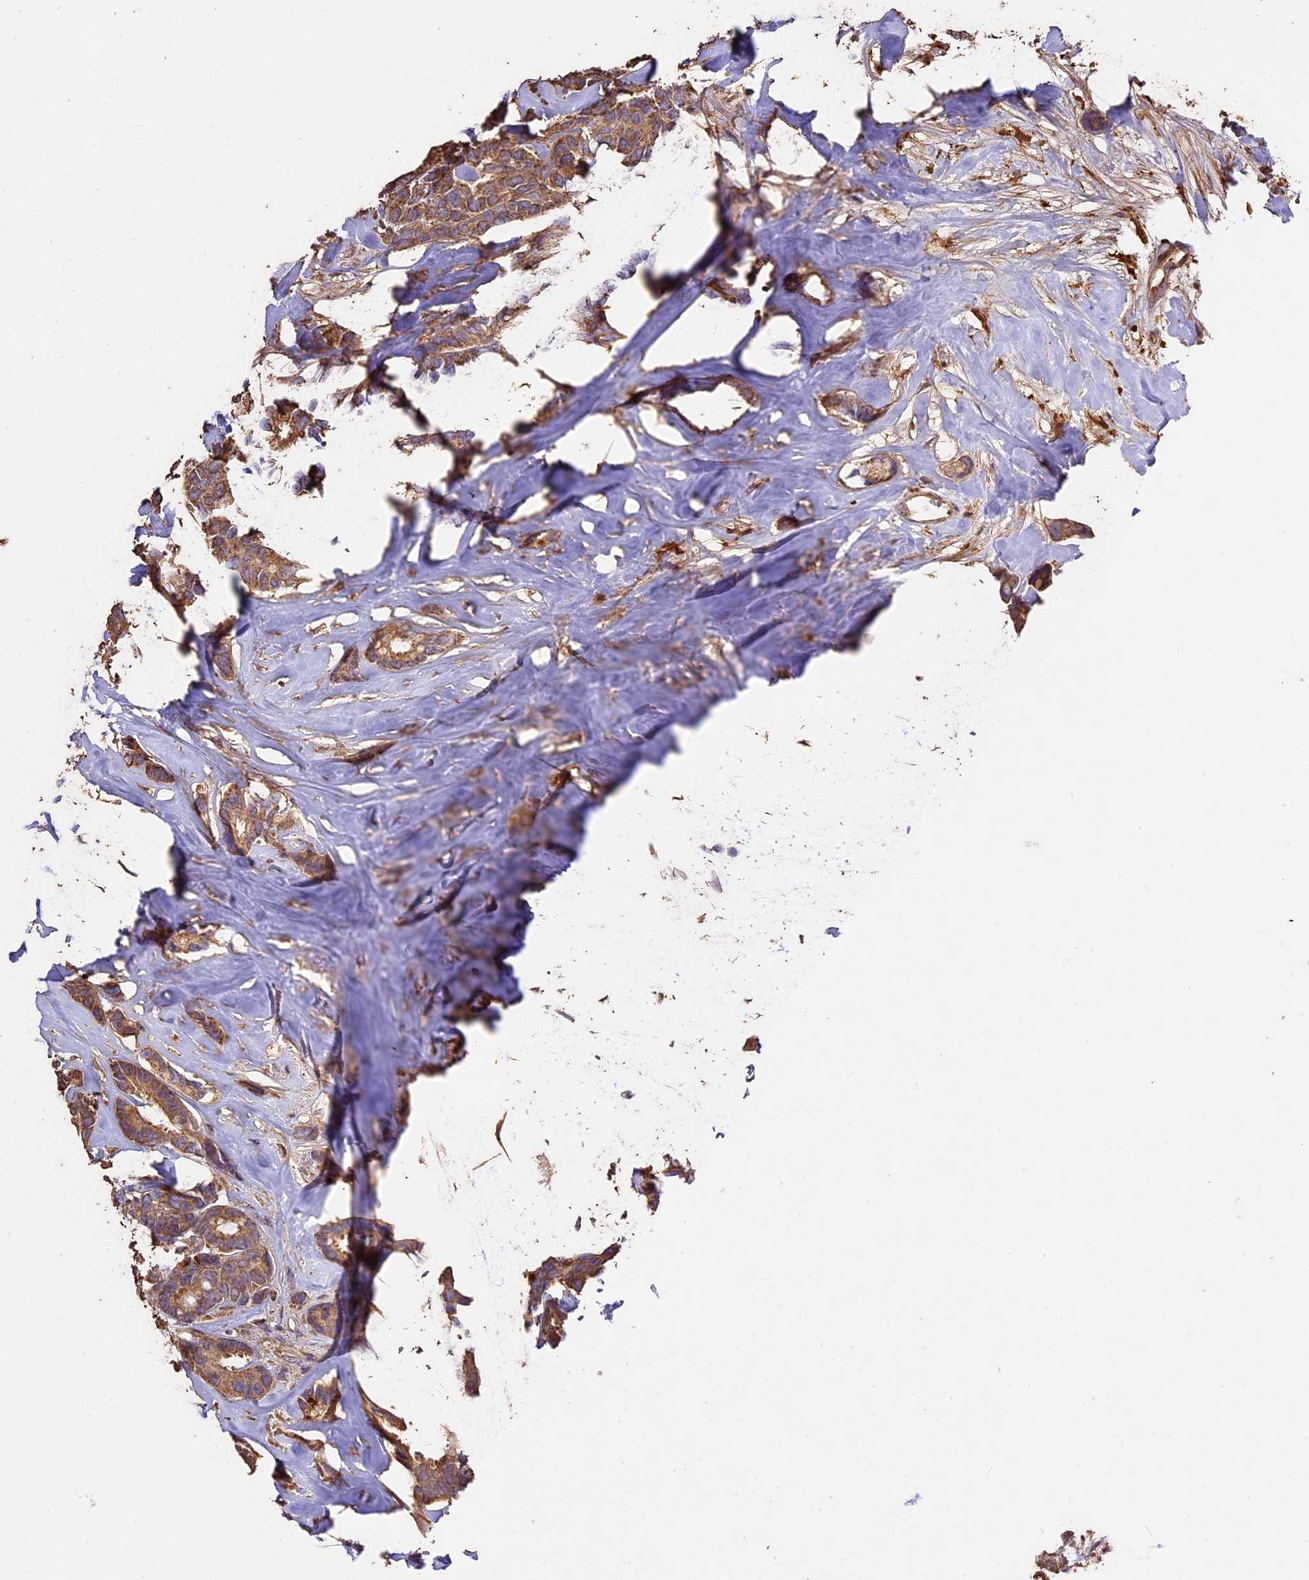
{"staining": {"intensity": "moderate", "quantity": ">75%", "location": "cytoplasmic/membranous"}, "tissue": "breast cancer", "cell_type": "Tumor cells", "image_type": "cancer", "snomed": [{"axis": "morphology", "description": "Duct carcinoma"}, {"axis": "topography", "description": "Breast"}], "caption": "Breast intraductal carcinoma tissue reveals moderate cytoplasmic/membranous staining in approximately >75% of tumor cells, visualized by immunohistochemistry. (Brightfield microscopy of DAB IHC at high magnification).", "gene": "CRLF1", "patient": {"sex": "female", "age": 87}}